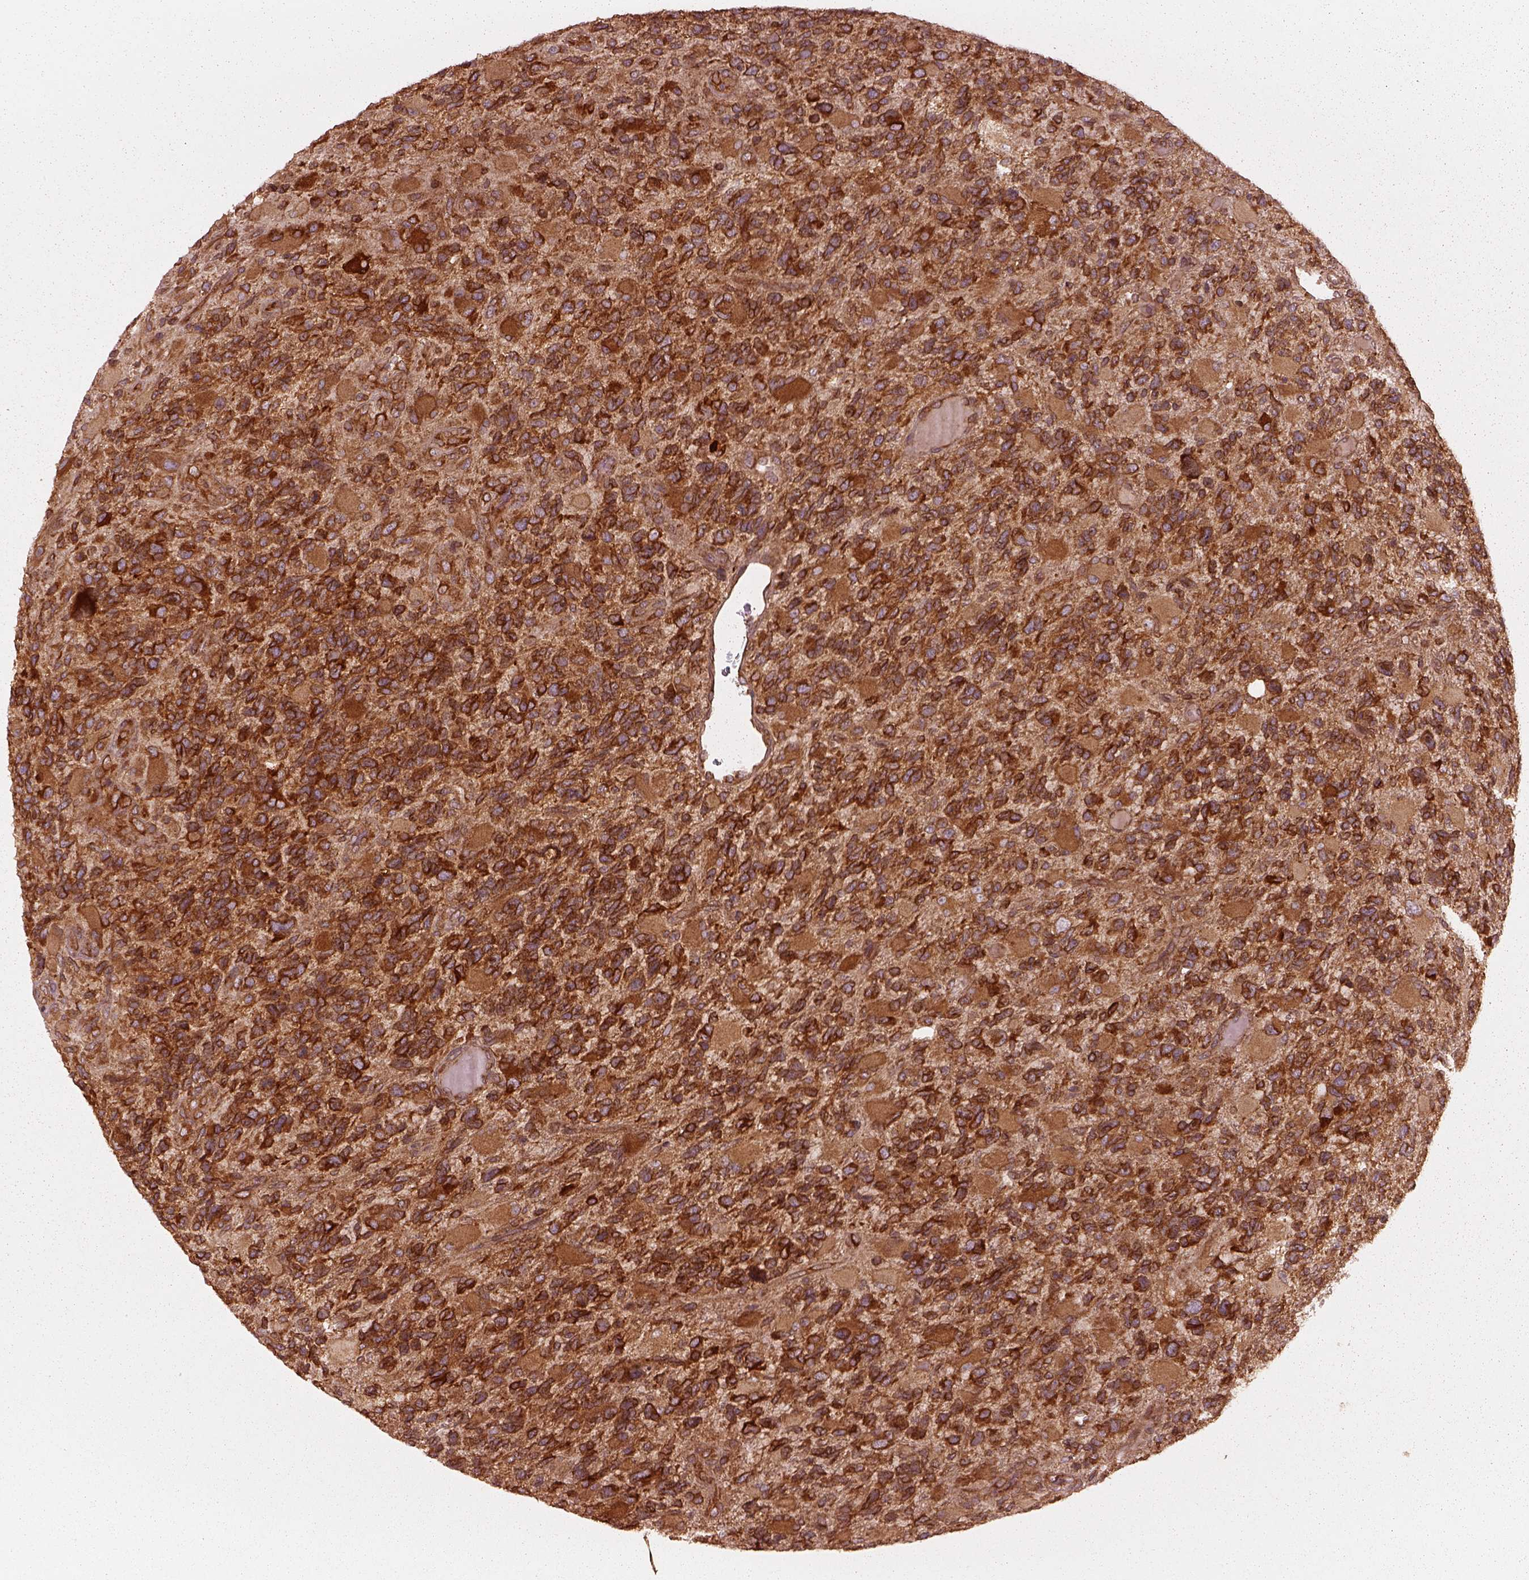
{"staining": {"intensity": "strong", "quantity": ">75%", "location": "cytoplasmic/membranous"}, "tissue": "glioma", "cell_type": "Tumor cells", "image_type": "cancer", "snomed": [{"axis": "morphology", "description": "Glioma, malignant, High grade"}, {"axis": "topography", "description": "Brain"}], "caption": "Immunohistochemical staining of human glioma displays strong cytoplasmic/membranous protein expression in about >75% of tumor cells.", "gene": "AGPAT1", "patient": {"sex": "female", "age": 71}}